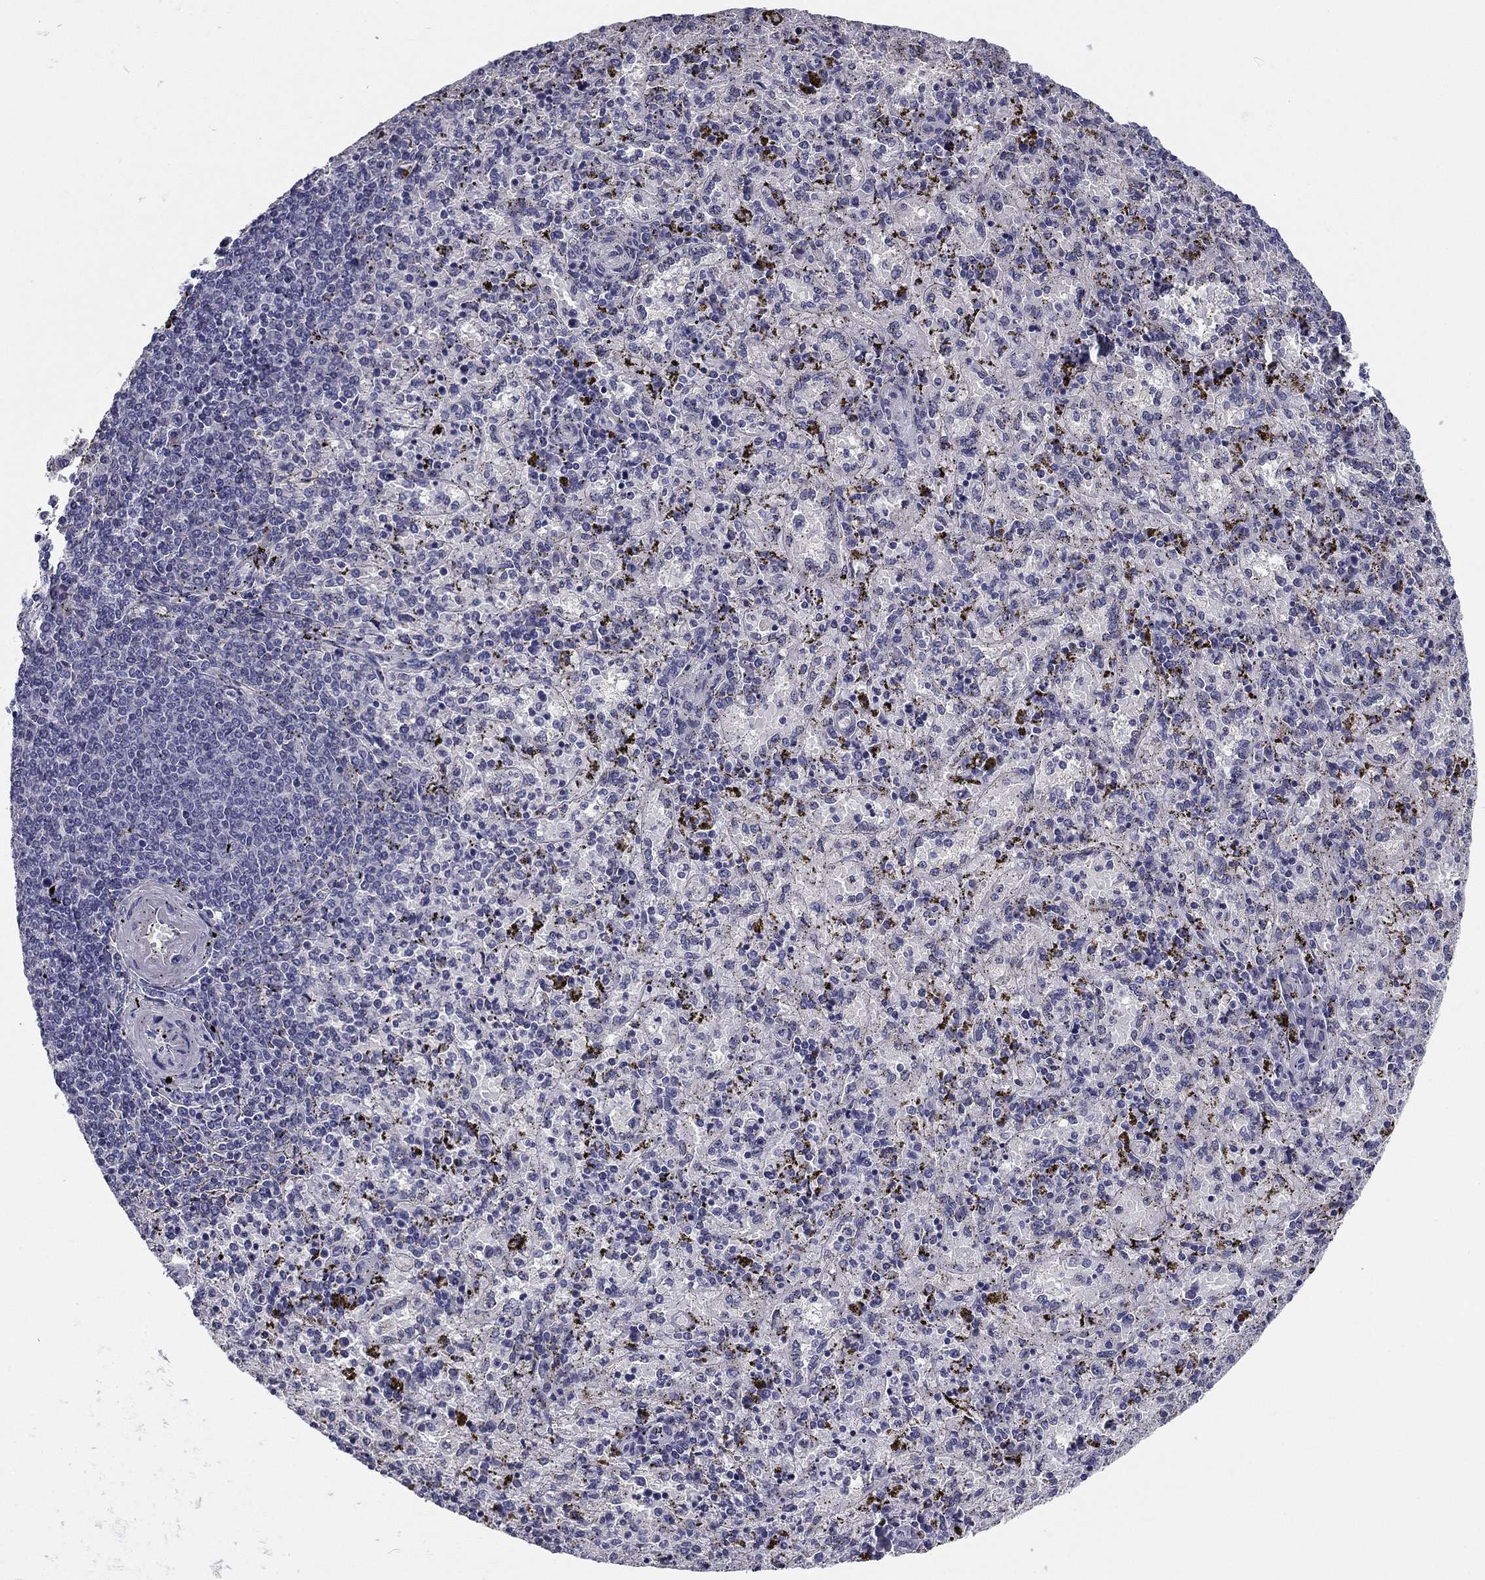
{"staining": {"intensity": "negative", "quantity": "none", "location": "none"}, "tissue": "spleen", "cell_type": "Cells in red pulp", "image_type": "normal", "snomed": [{"axis": "morphology", "description": "Normal tissue, NOS"}, {"axis": "topography", "description": "Spleen"}], "caption": "A high-resolution micrograph shows immunohistochemistry (IHC) staining of benign spleen, which exhibits no significant expression in cells in red pulp.", "gene": "FLNC", "patient": {"sex": "female", "age": 50}}